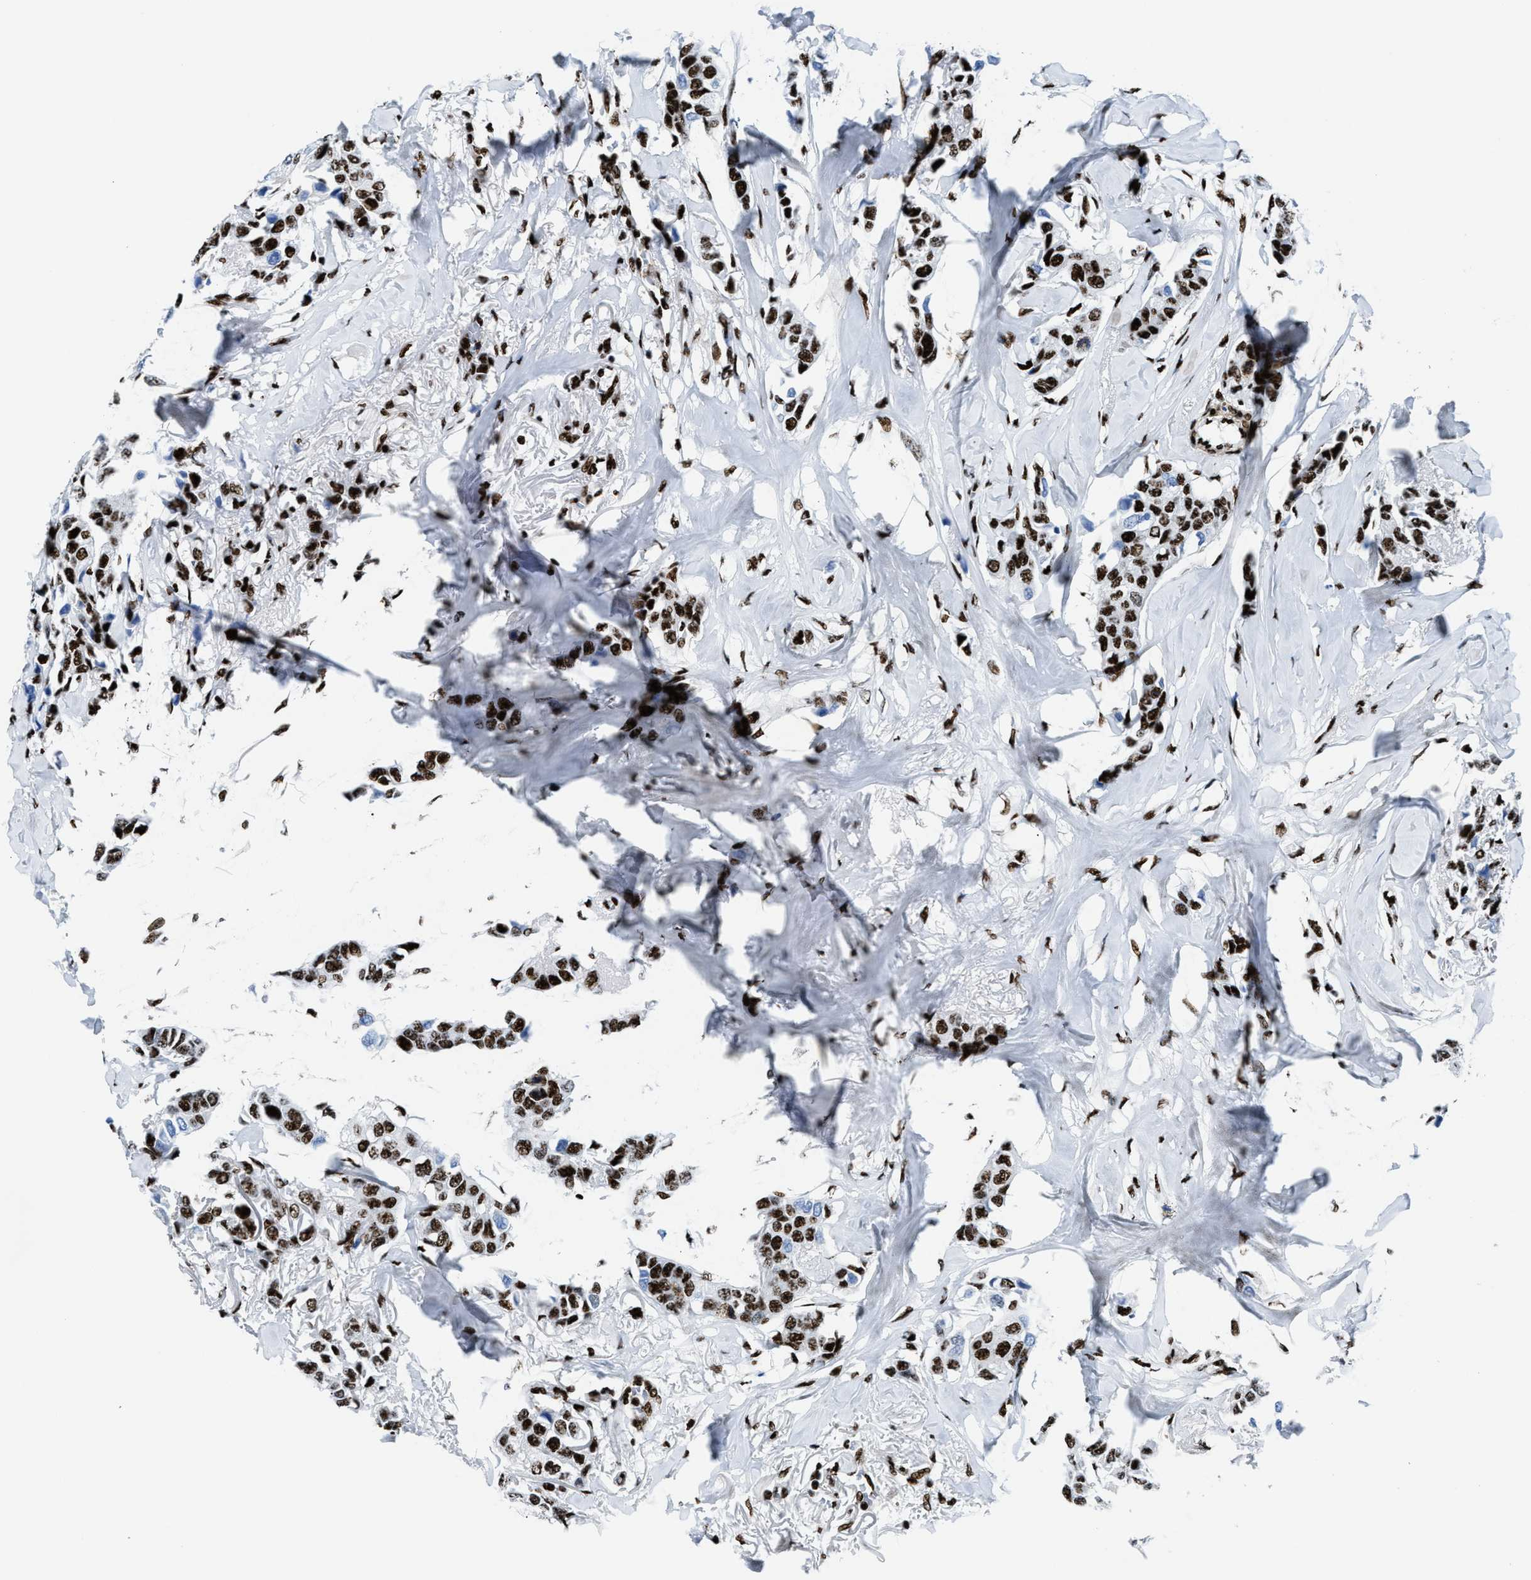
{"staining": {"intensity": "strong", "quantity": ">75%", "location": "nuclear"}, "tissue": "breast cancer", "cell_type": "Tumor cells", "image_type": "cancer", "snomed": [{"axis": "morphology", "description": "Duct carcinoma"}, {"axis": "topography", "description": "Breast"}], "caption": "Breast cancer was stained to show a protein in brown. There is high levels of strong nuclear positivity in approximately >75% of tumor cells.", "gene": "NONO", "patient": {"sex": "female", "age": 80}}